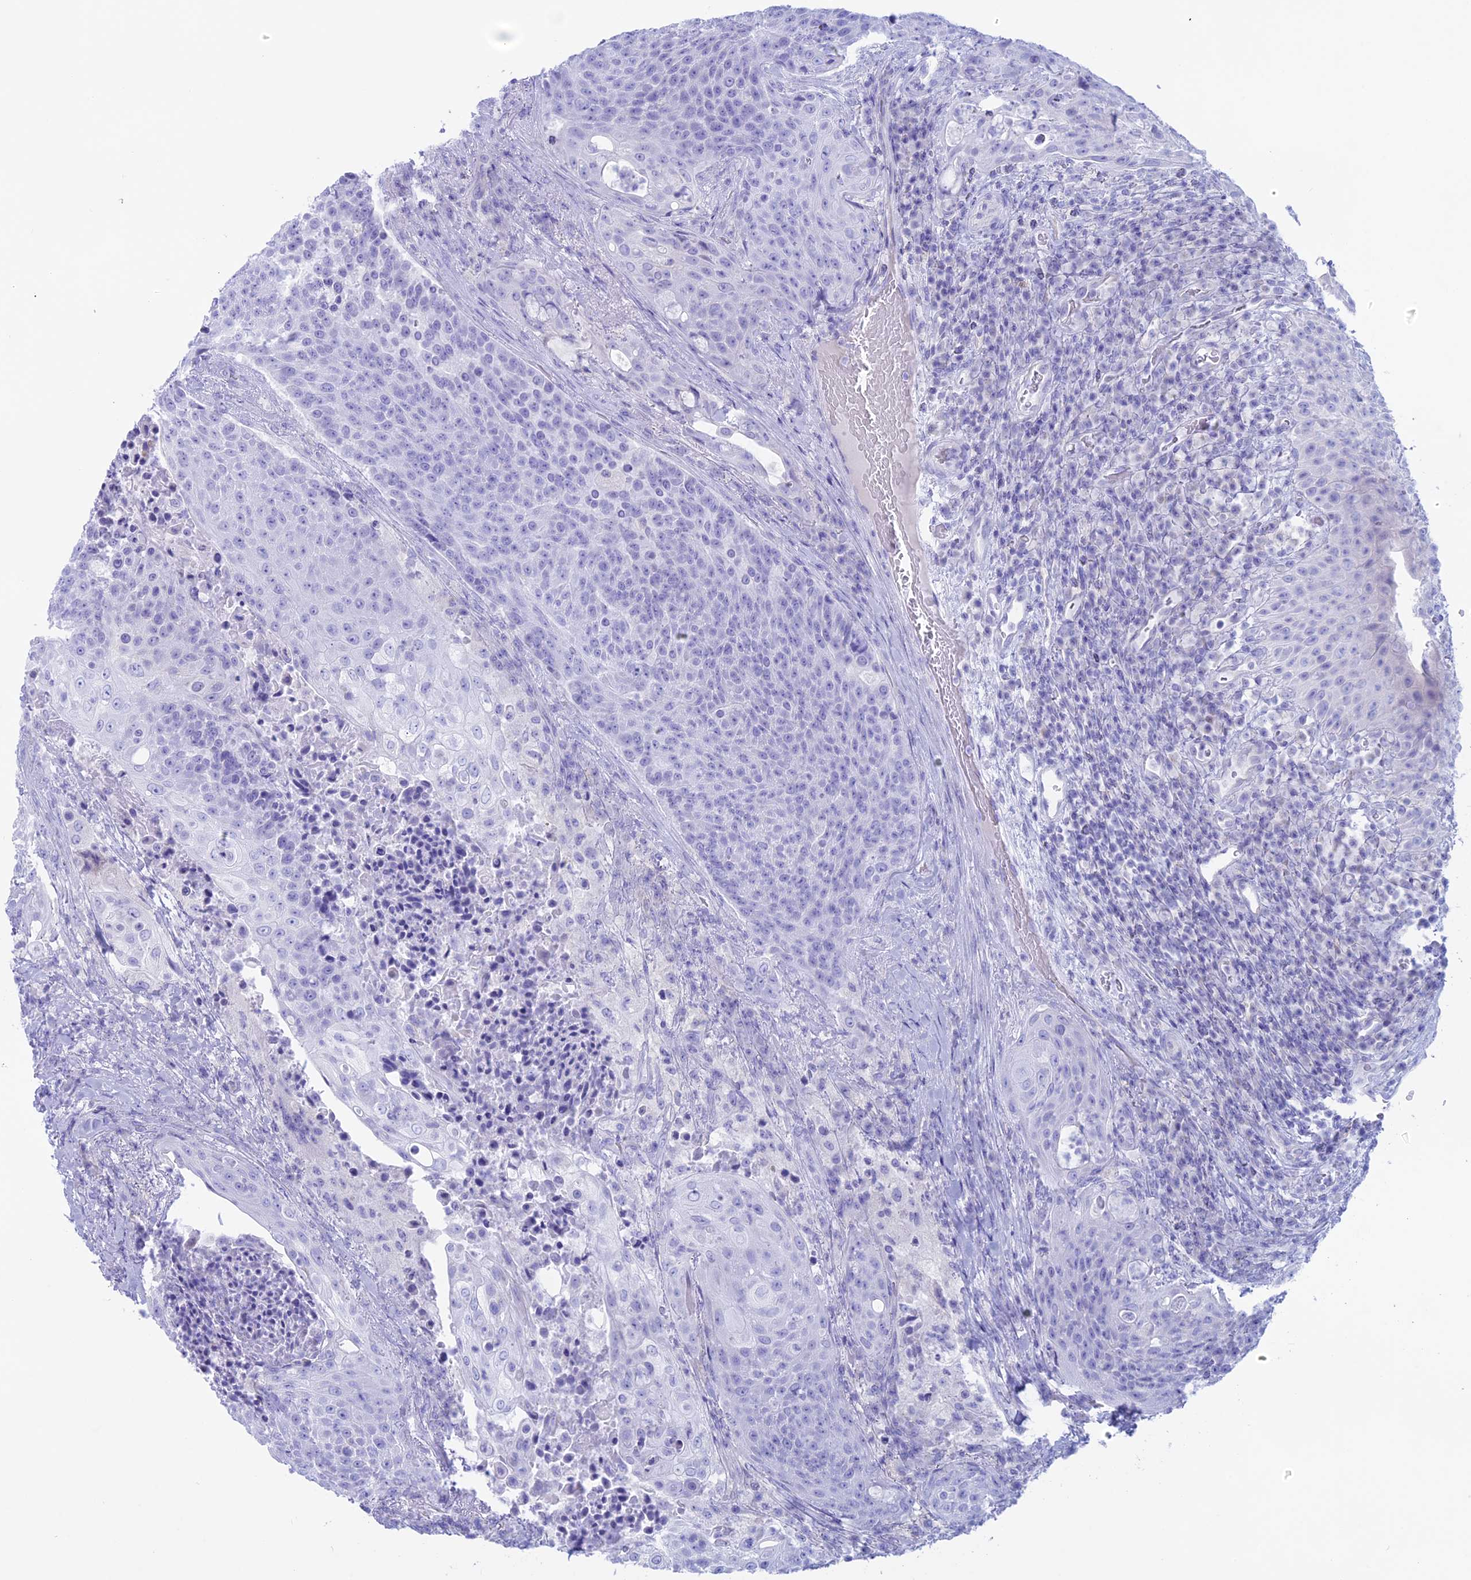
{"staining": {"intensity": "negative", "quantity": "none", "location": "none"}, "tissue": "urothelial cancer", "cell_type": "Tumor cells", "image_type": "cancer", "snomed": [{"axis": "morphology", "description": "Urothelial carcinoma, High grade"}, {"axis": "topography", "description": "Urinary bladder"}], "caption": "Immunohistochemistry micrograph of neoplastic tissue: high-grade urothelial carcinoma stained with DAB exhibits no significant protein staining in tumor cells.", "gene": "RP1", "patient": {"sex": "female", "age": 63}}